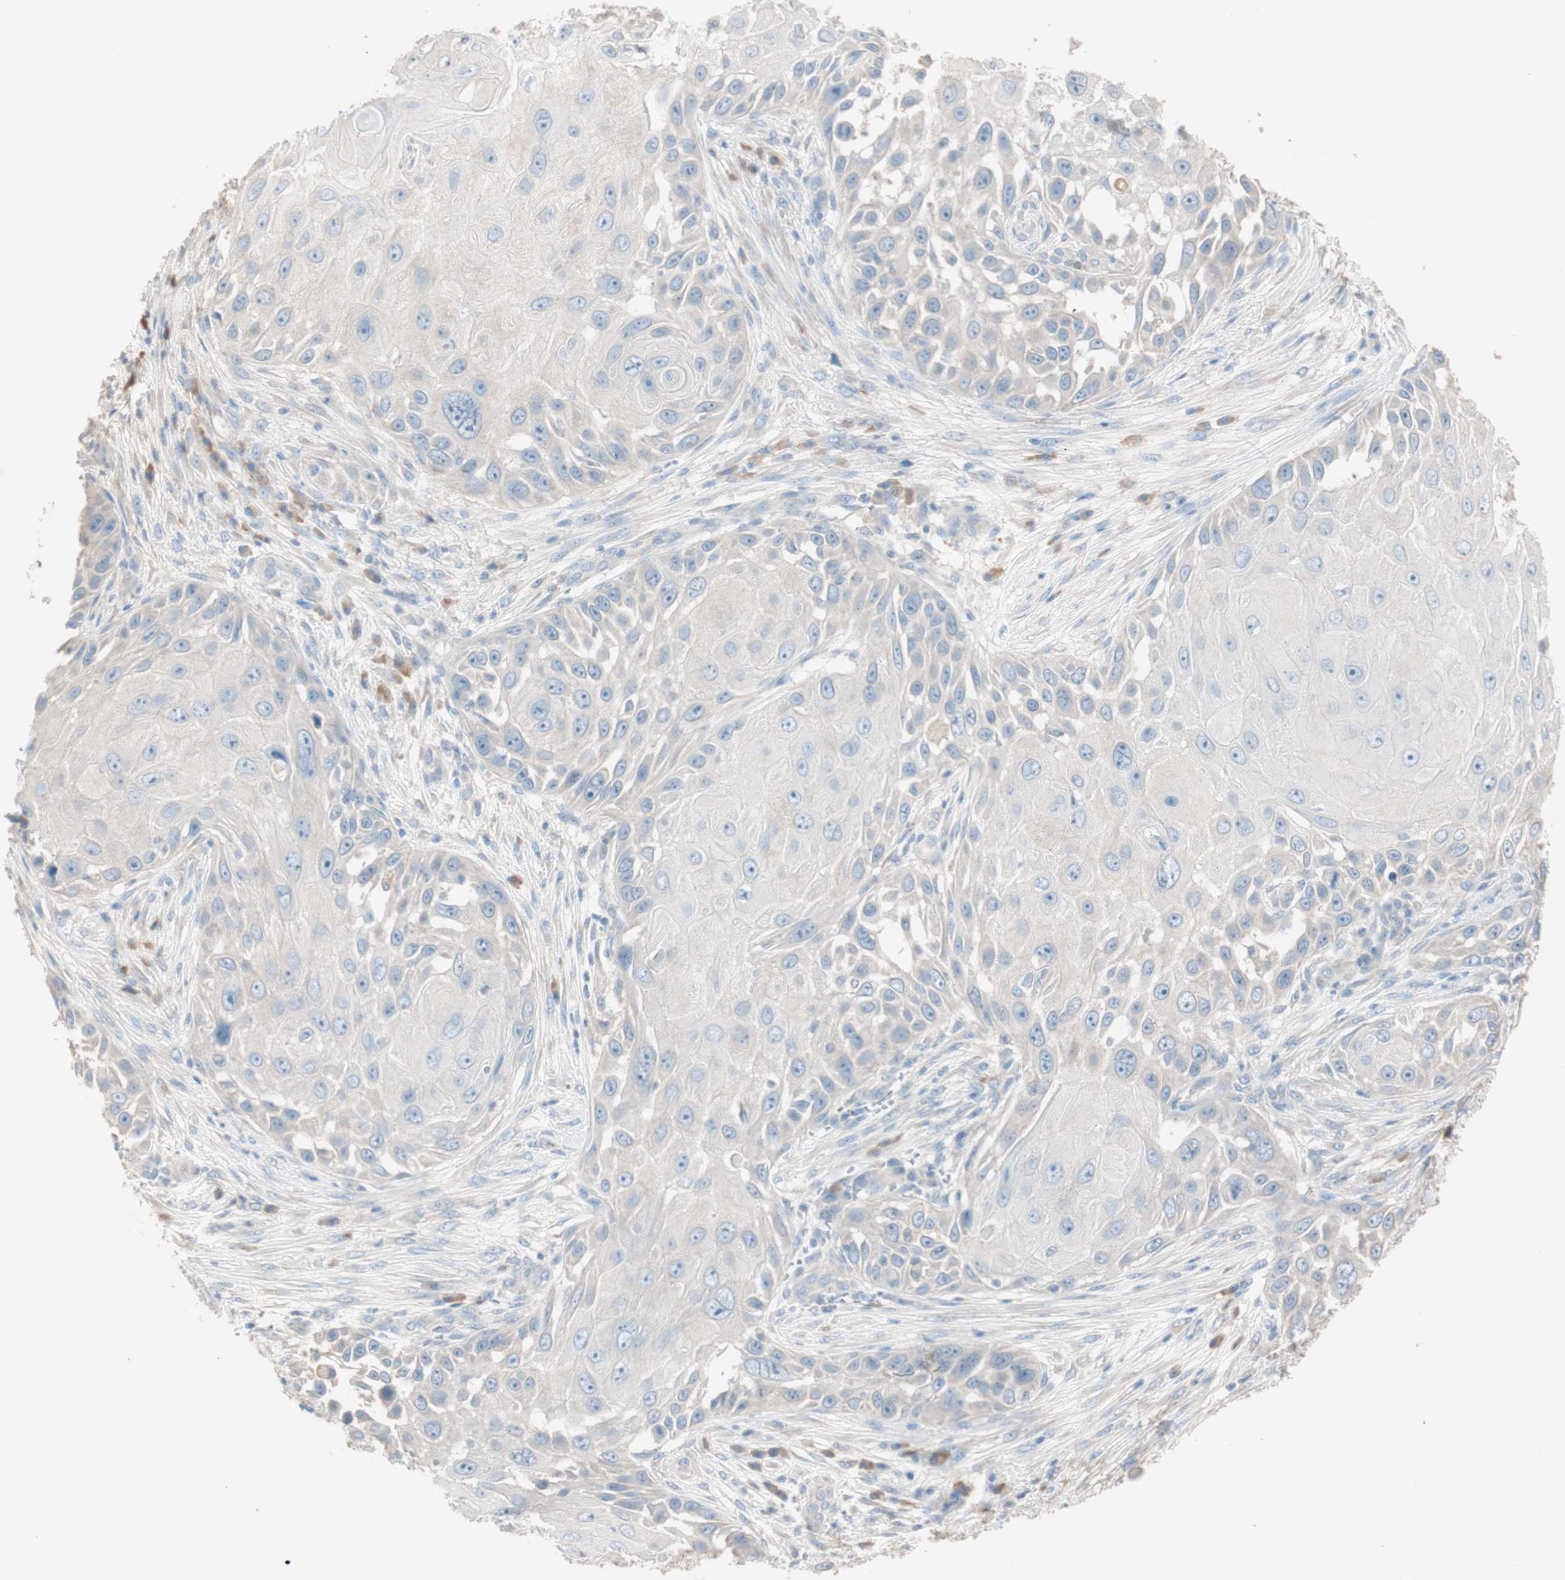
{"staining": {"intensity": "negative", "quantity": "none", "location": "none"}, "tissue": "skin cancer", "cell_type": "Tumor cells", "image_type": "cancer", "snomed": [{"axis": "morphology", "description": "Squamous cell carcinoma, NOS"}, {"axis": "topography", "description": "Skin"}], "caption": "A histopathology image of skin squamous cell carcinoma stained for a protein demonstrates no brown staining in tumor cells.", "gene": "KHK", "patient": {"sex": "female", "age": 44}}